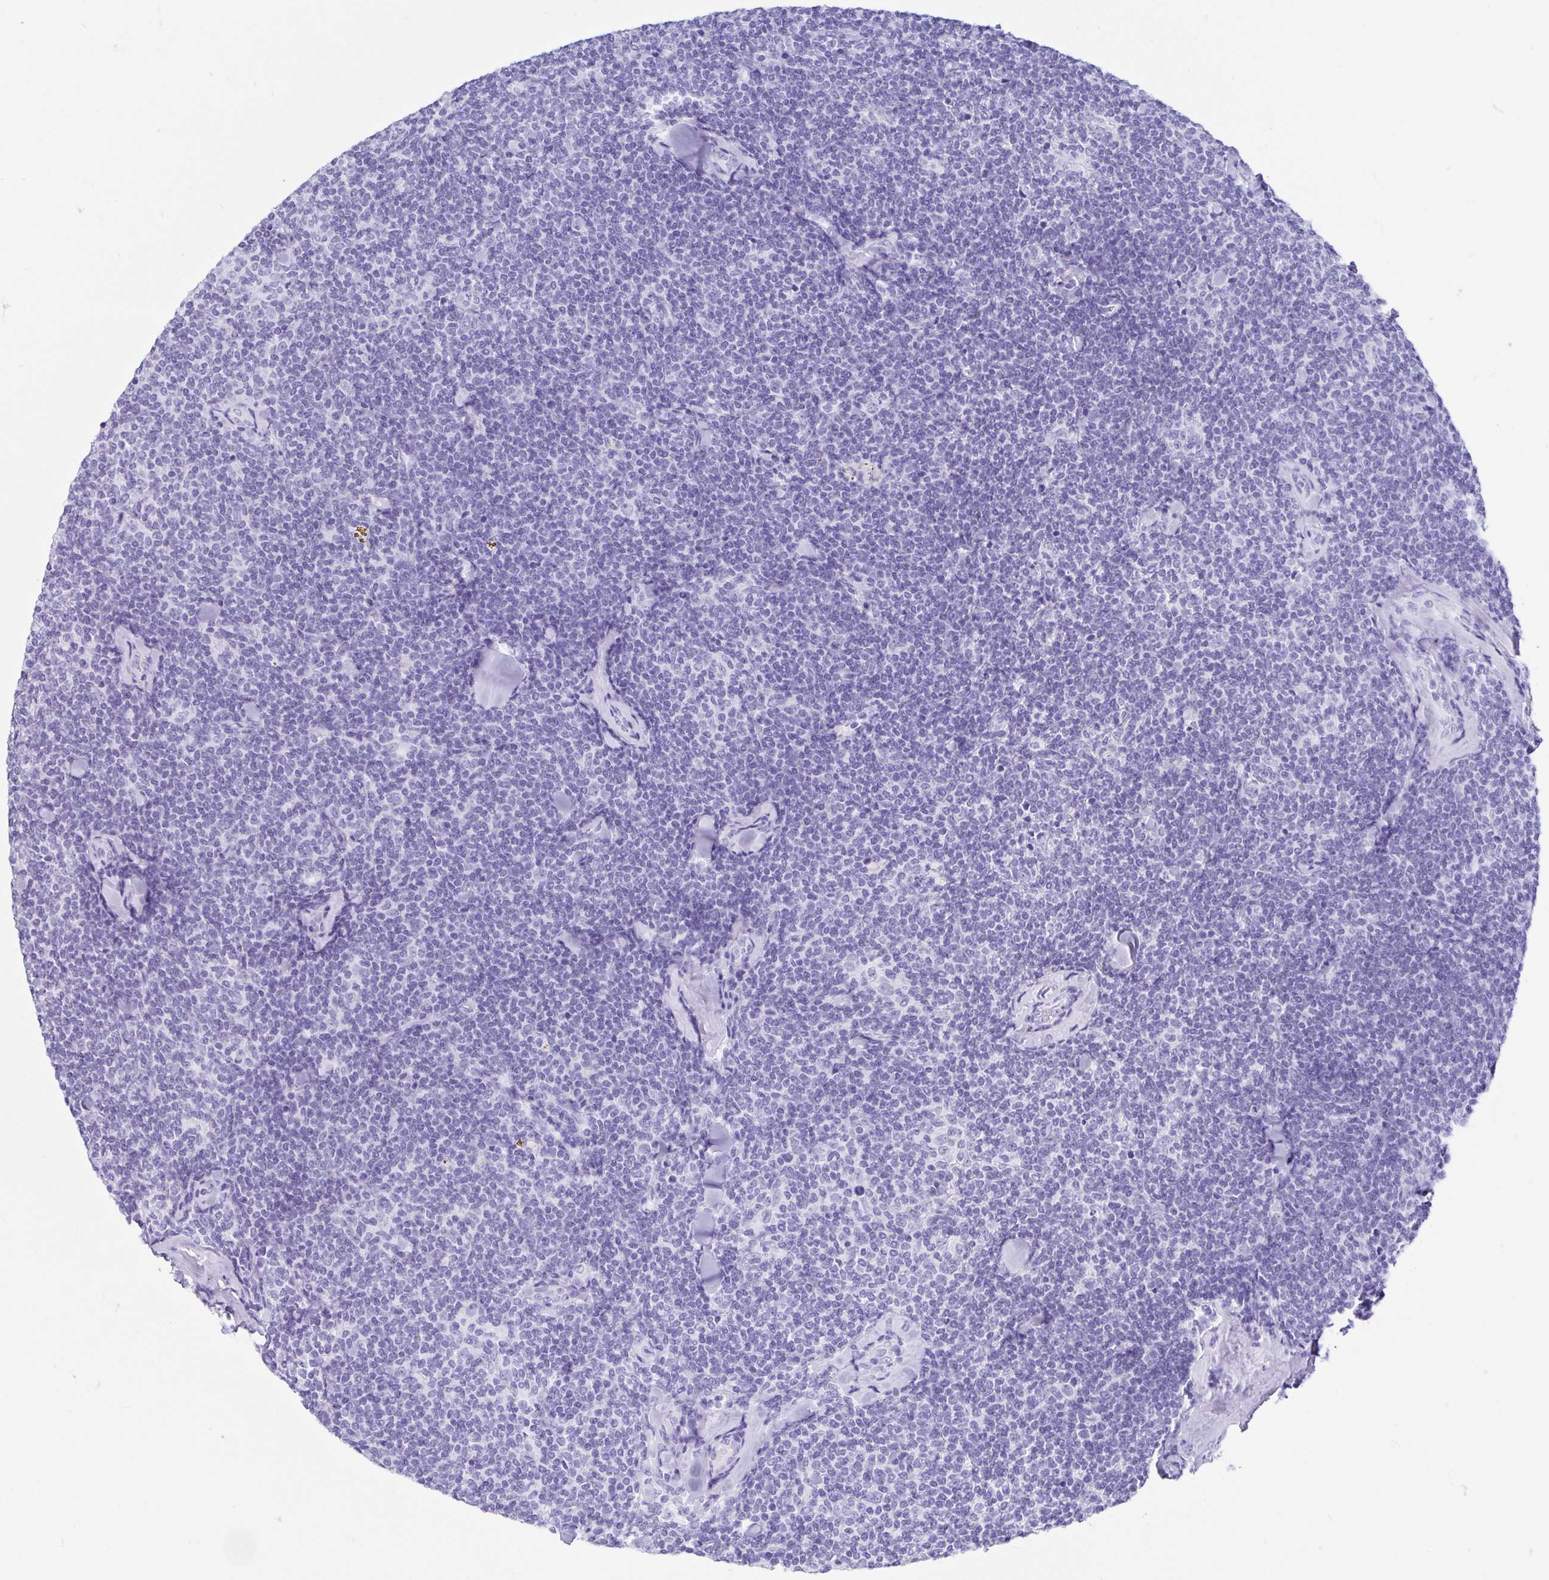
{"staining": {"intensity": "negative", "quantity": "none", "location": "none"}, "tissue": "lymphoma", "cell_type": "Tumor cells", "image_type": "cancer", "snomed": [{"axis": "morphology", "description": "Malignant lymphoma, non-Hodgkin's type, Low grade"}, {"axis": "topography", "description": "Lymph node"}], "caption": "Immunohistochemistry photomicrograph of neoplastic tissue: human lymphoma stained with DAB shows no significant protein expression in tumor cells.", "gene": "GKN1", "patient": {"sex": "female", "age": 56}}